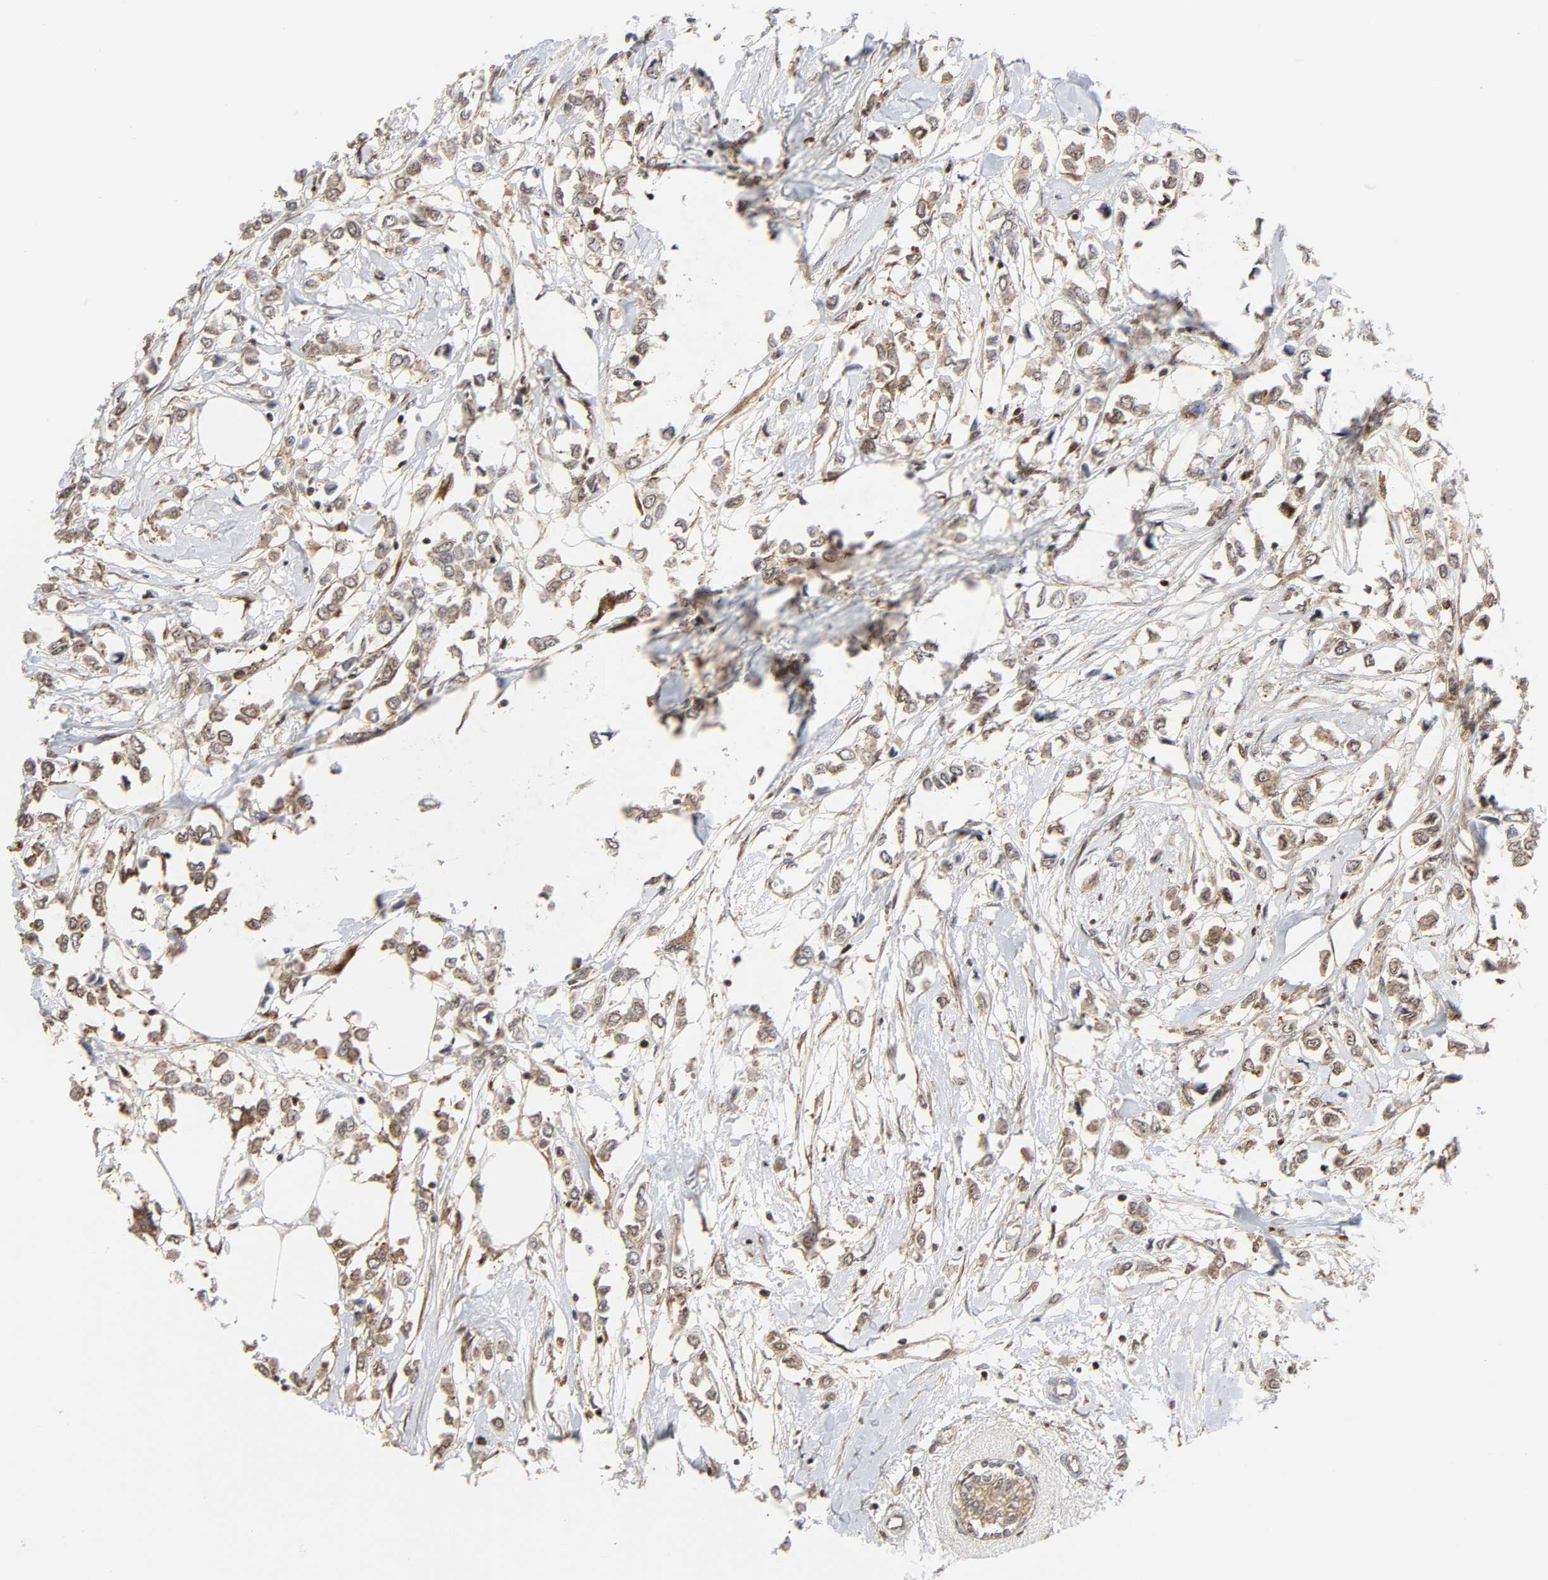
{"staining": {"intensity": "negative", "quantity": "none", "location": "none"}, "tissue": "breast cancer", "cell_type": "Tumor cells", "image_type": "cancer", "snomed": [{"axis": "morphology", "description": "Lobular carcinoma"}, {"axis": "topography", "description": "Breast"}], "caption": "An IHC micrograph of breast cancer is shown. There is no staining in tumor cells of breast cancer. (Brightfield microscopy of DAB immunohistochemistry (IHC) at high magnification).", "gene": "MAPK1", "patient": {"sex": "female", "age": 51}}